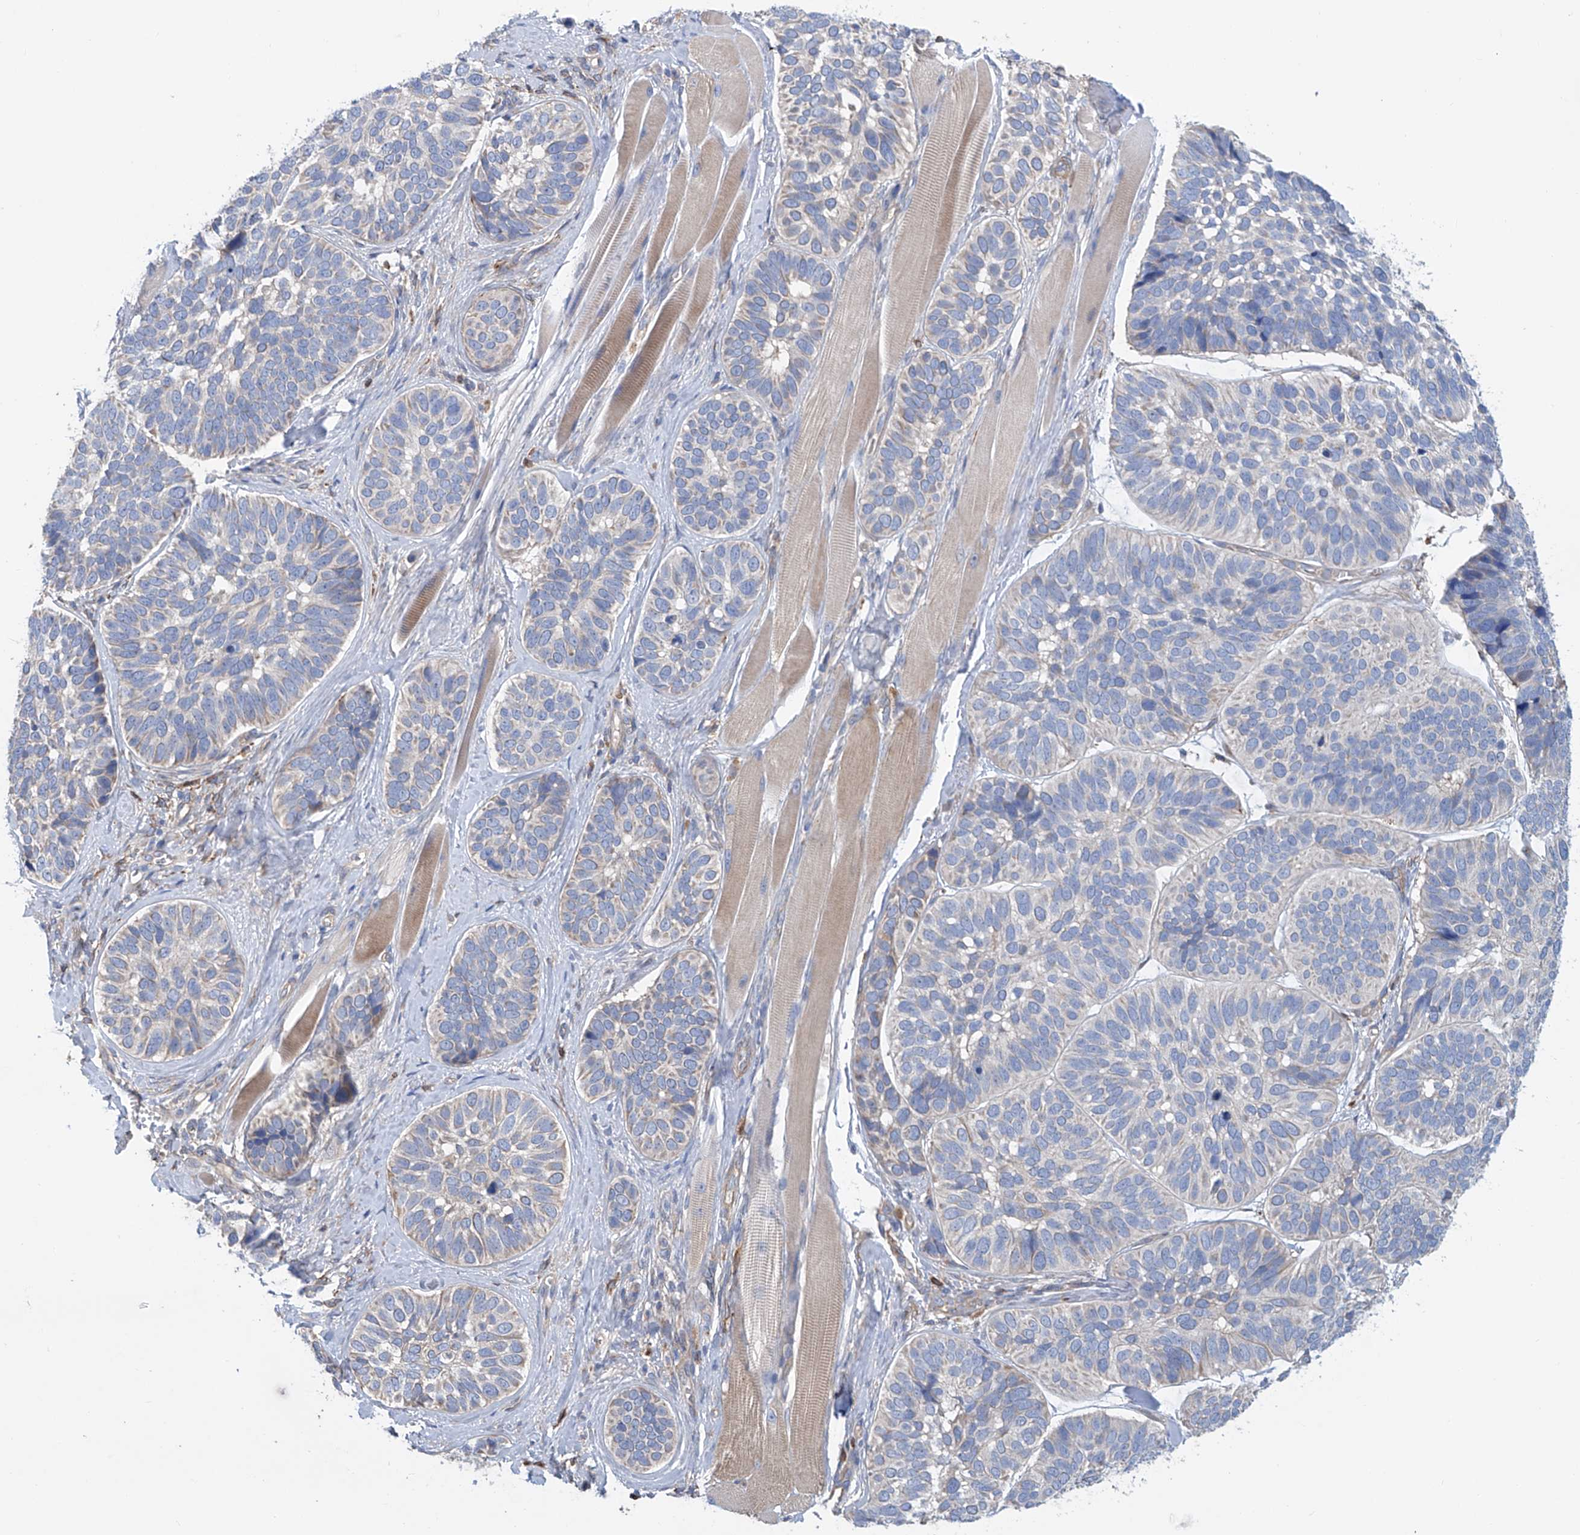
{"staining": {"intensity": "negative", "quantity": "none", "location": "none"}, "tissue": "skin cancer", "cell_type": "Tumor cells", "image_type": "cancer", "snomed": [{"axis": "morphology", "description": "Basal cell carcinoma"}, {"axis": "topography", "description": "Skin"}], "caption": "A histopathology image of human skin cancer (basal cell carcinoma) is negative for staining in tumor cells. The staining is performed using DAB brown chromogen with nuclei counter-stained in using hematoxylin.", "gene": "TNN", "patient": {"sex": "male", "age": 62}}